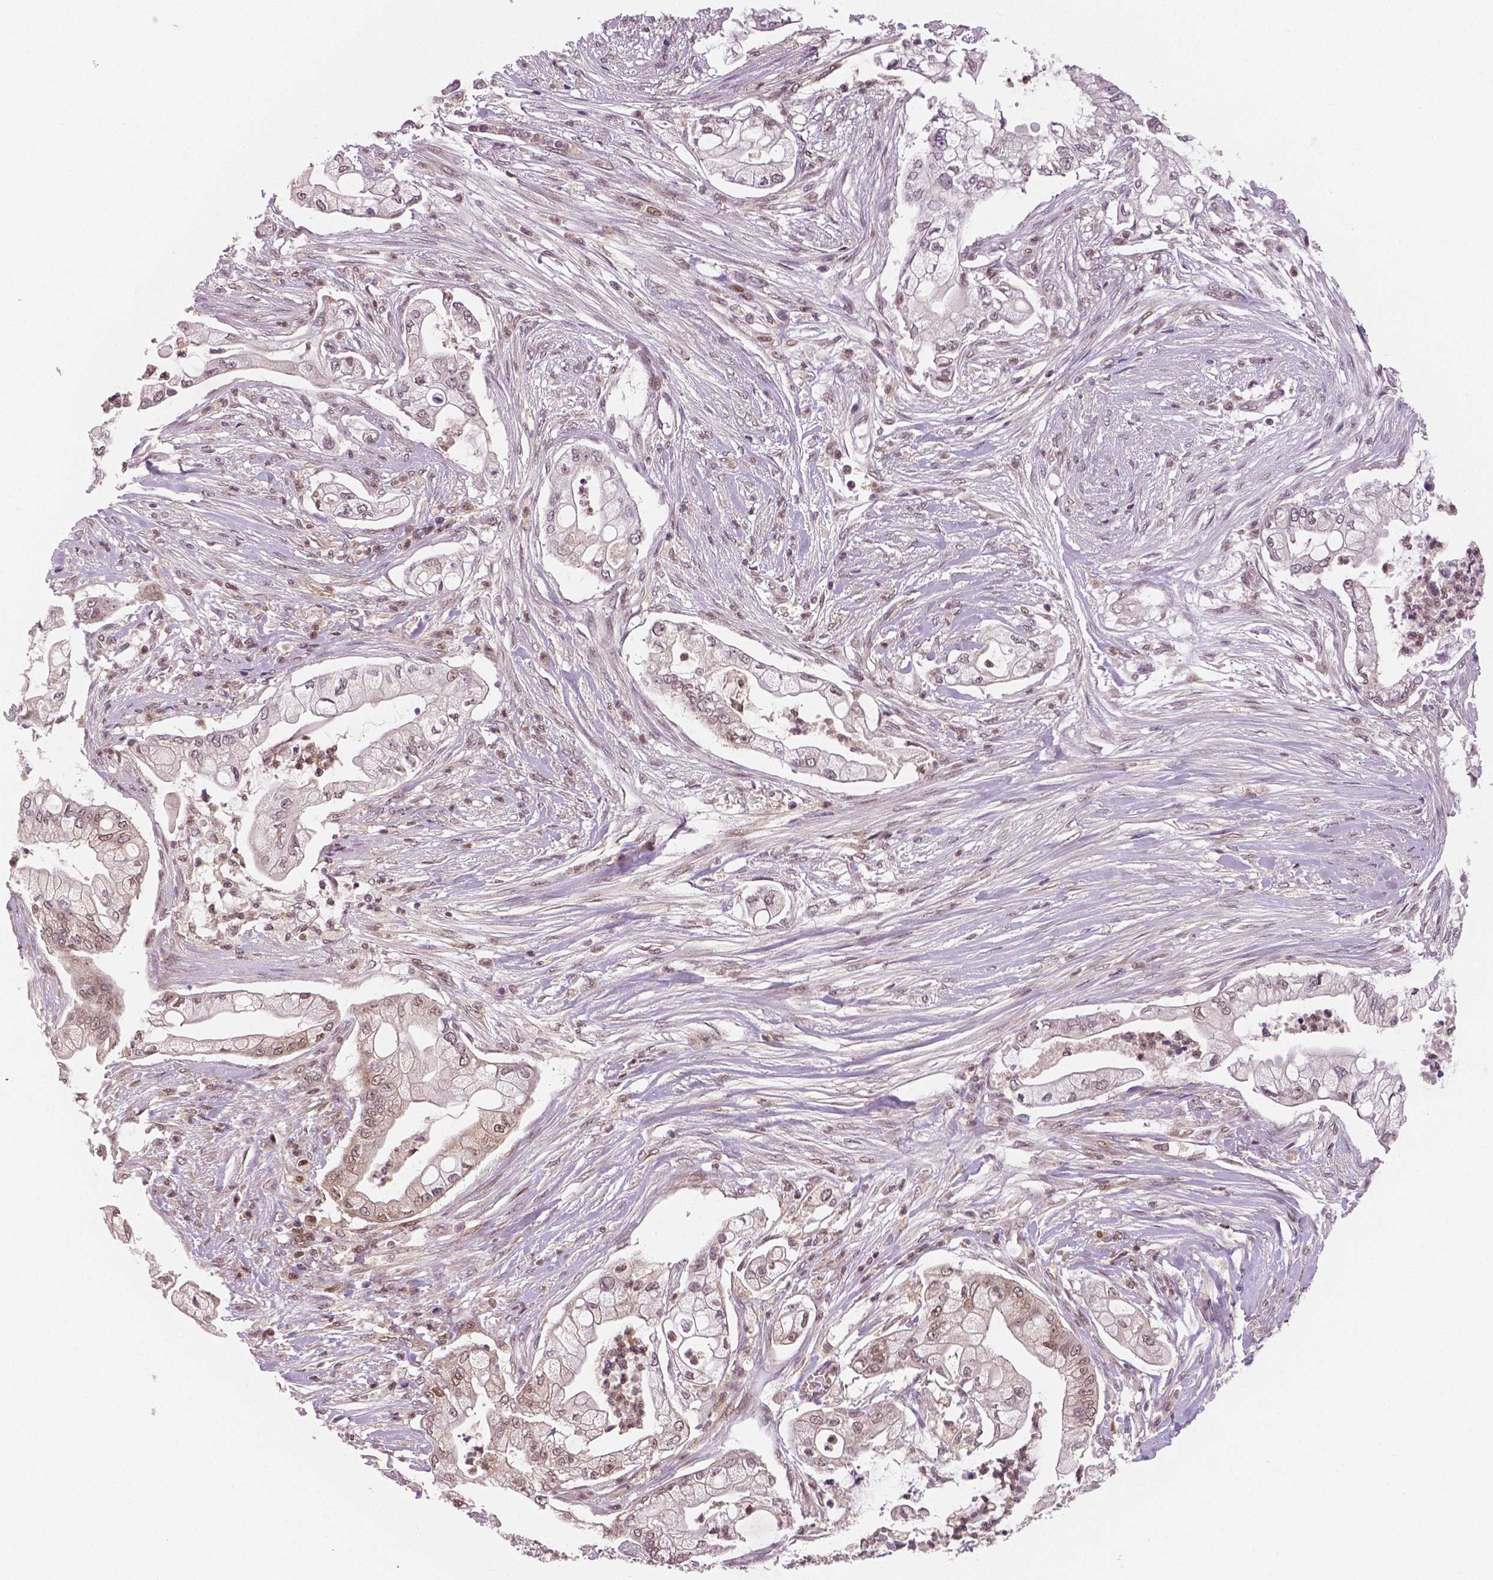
{"staining": {"intensity": "moderate", "quantity": ">75%", "location": "cytoplasmic/membranous,nuclear"}, "tissue": "pancreatic cancer", "cell_type": "Tumor cells", "image_type": "cancer", "snomed": [{"axis": "morphology", "description": "Adenocarcinoma, NOS"}, {"axis": "topography", "description": "Pancreas"}], "caption": "Pancreatic cancer (adenocarcinoma) was stained to show a protein in brown. There is medium levels of moderate cytoplasmic/membranous and nuclear staining in approximately >75% of tumor cells.", "gene": "STAT3", "patient": {"sex": "female", "age": 69}}